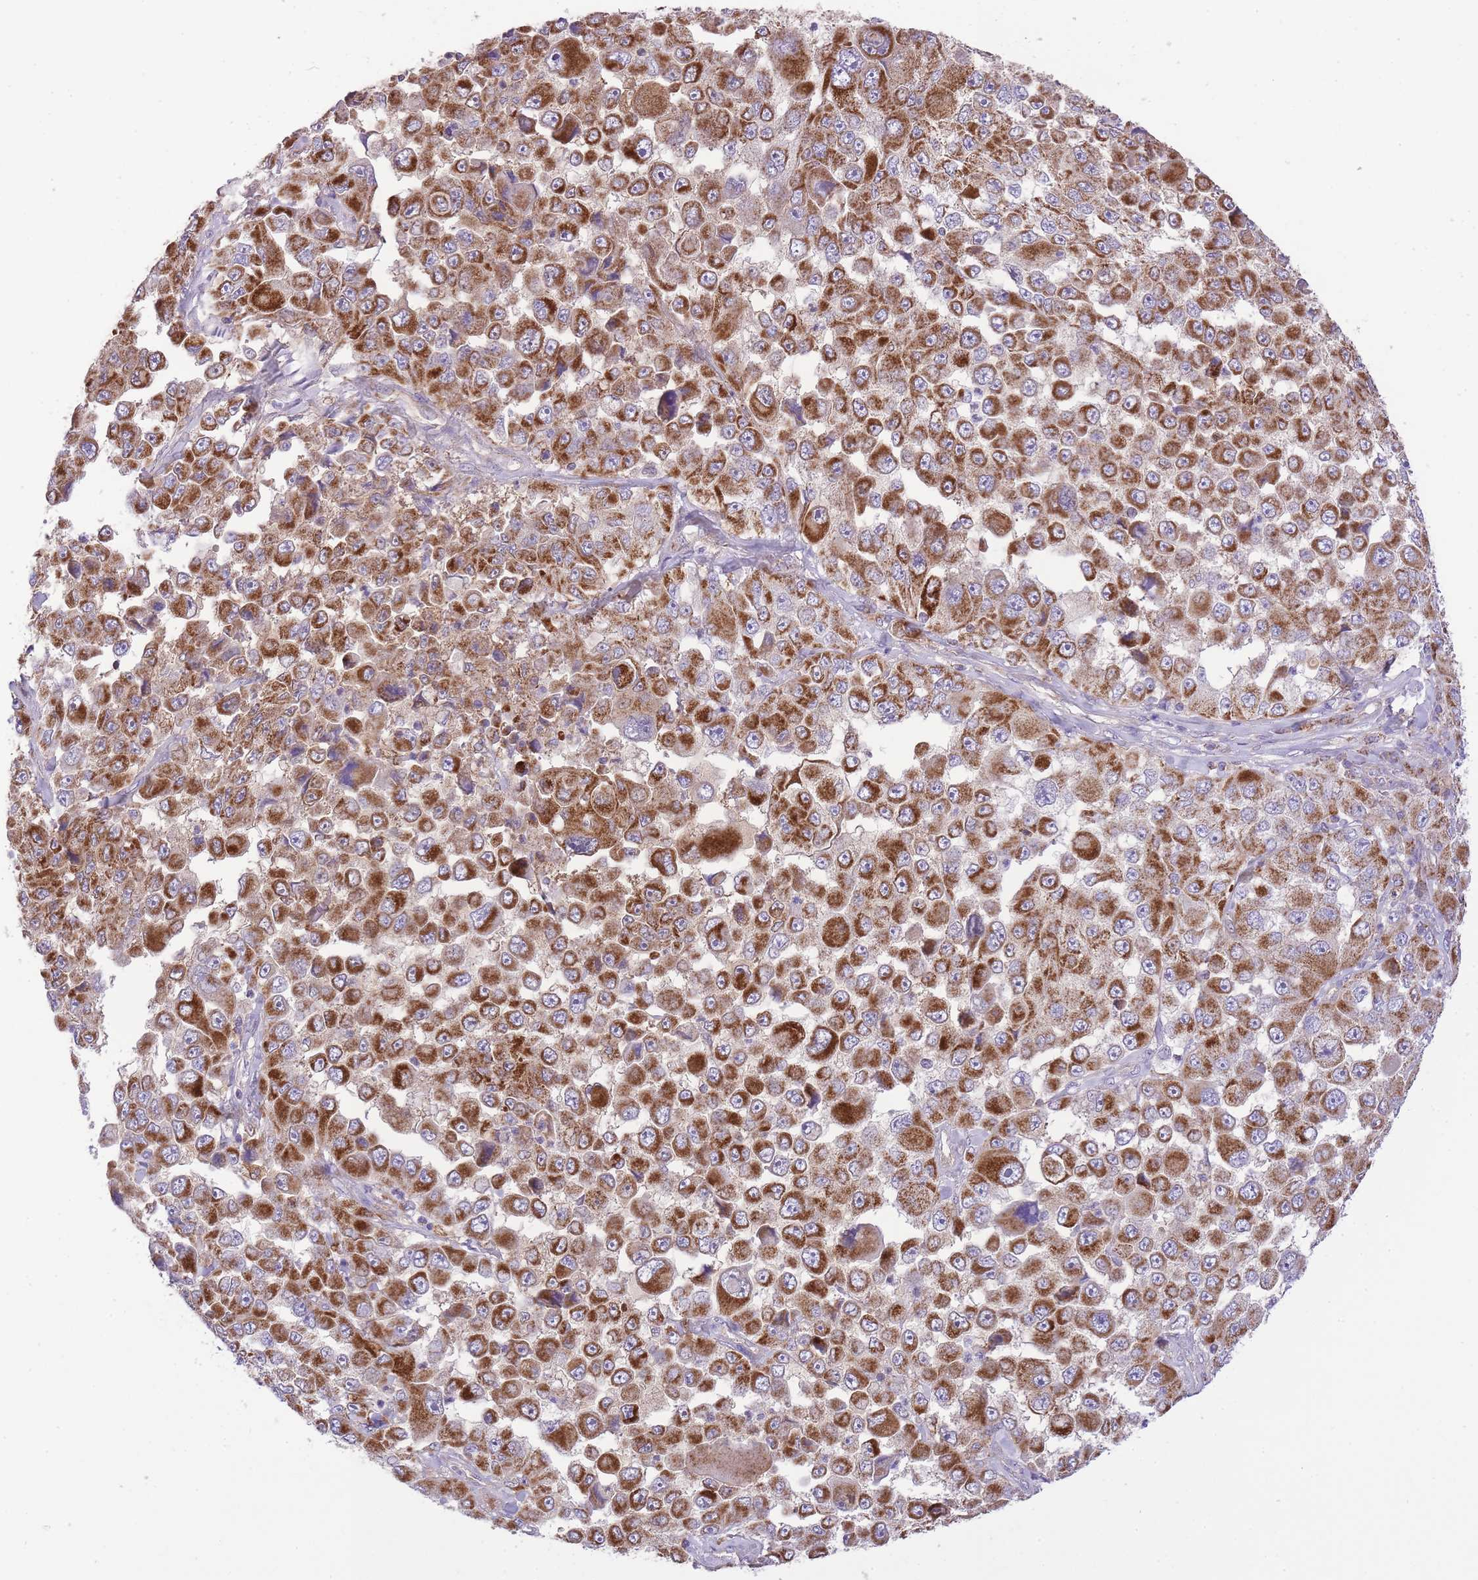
{"staining": {"intensity": "strong", "quantity": "25%-75%", "location": "cytoplasmic/membranous"}, "tissue": "melanoma", "cell_type": "Tumor cells", "image_type": "cancer", "snomed": [{"axis": "morphology", "description": "Malignant melanoma, Metastatic site"}, {"axis": "topography", "description": "Lymph node"}], "caption": "Brown immunohistochemical staining in malignant melanoma (metastatic site) shows strong cytoplasmic/membranous positivity in approximately 25%-75% of tumor cells.", "gene": "ST3GAL3", "patient": {"sex": "male", "age": 62}}